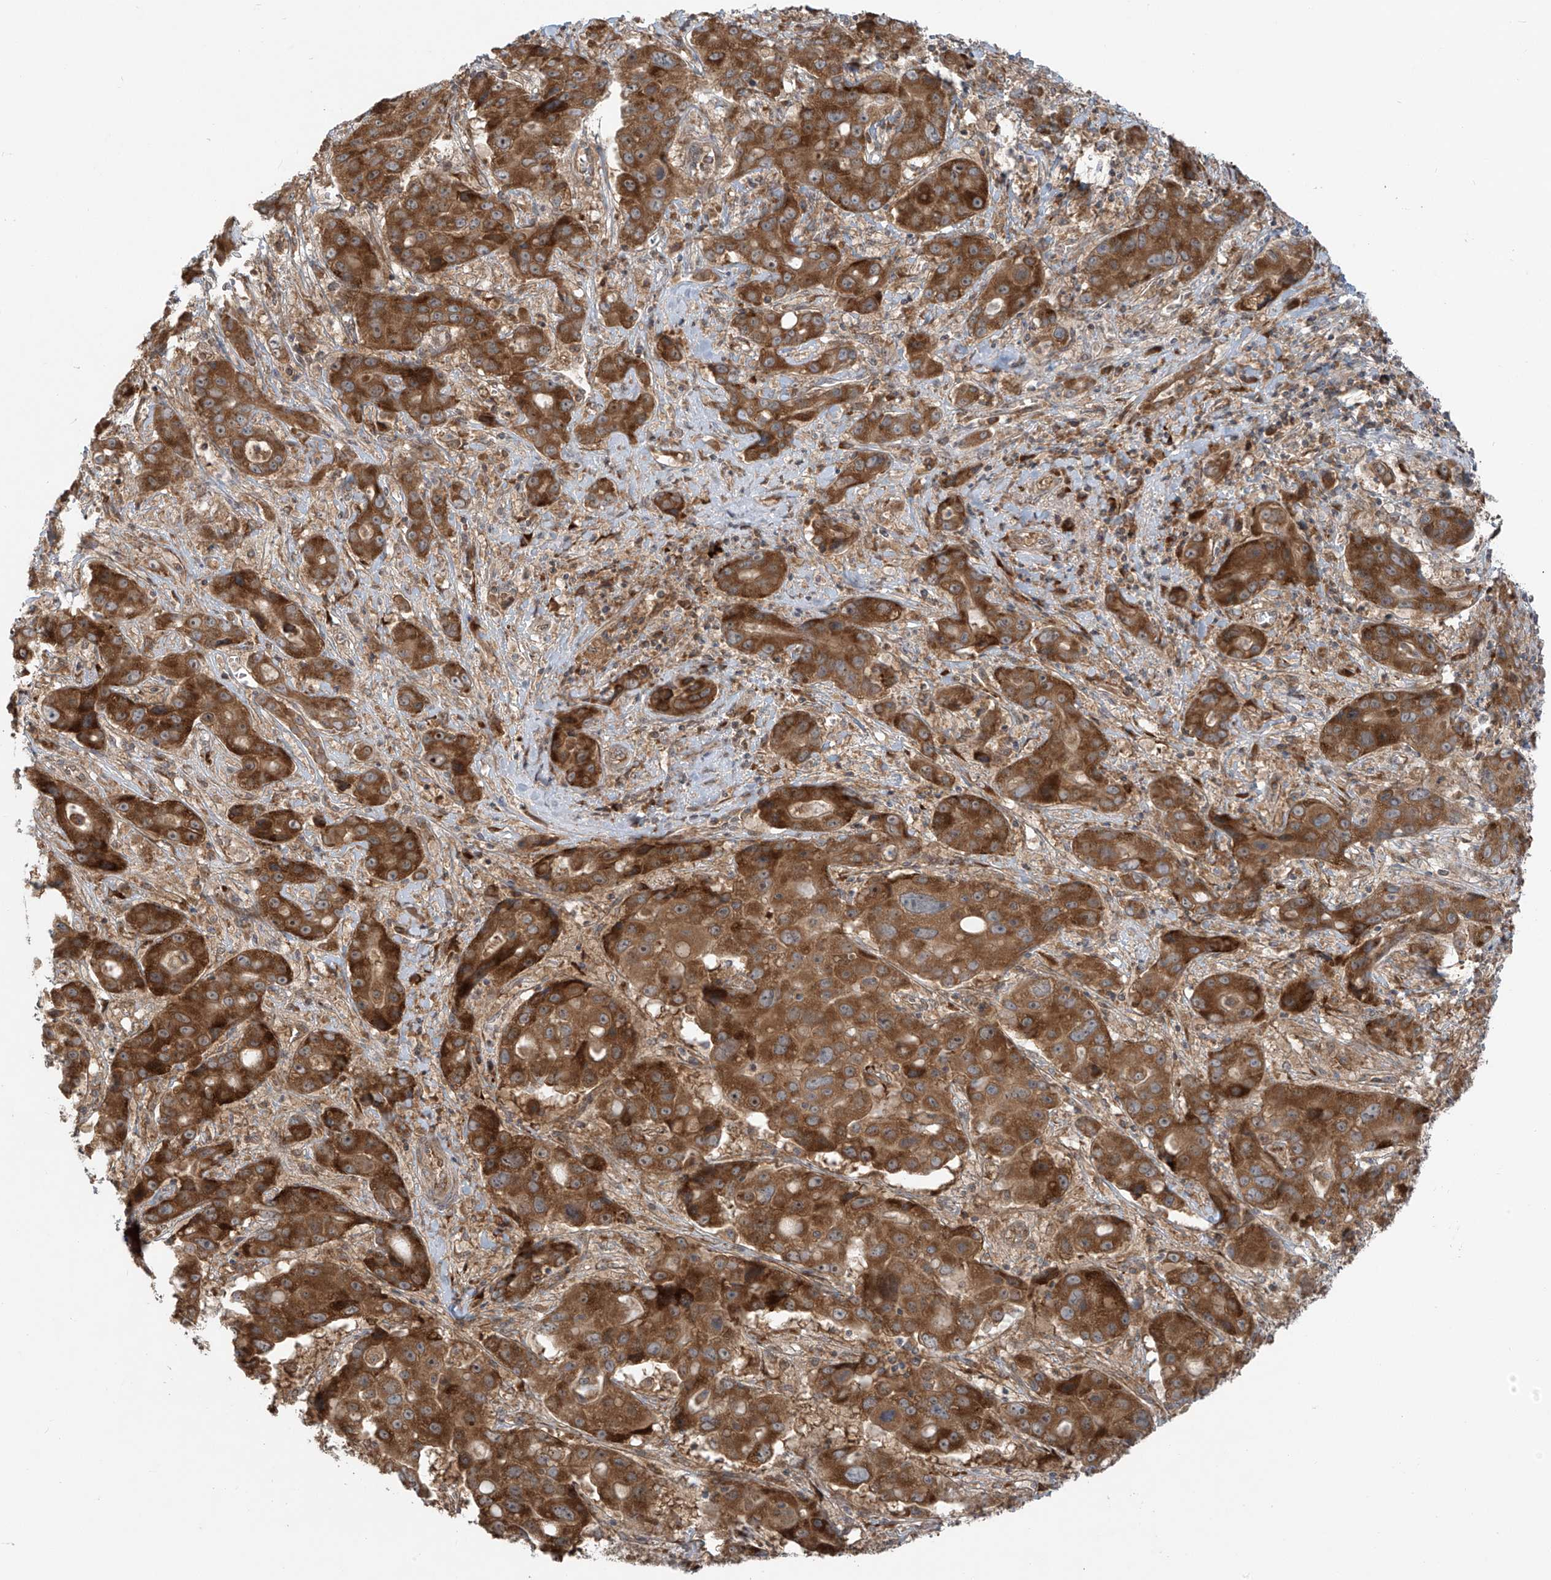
{"staining": {"intensity": "strong", "quantity": ">75%", "location": "cytoplasmic/membranous"}, "tissue": "liver cancer", "cell_type": "Tumor cells", "image_type": "cancer", "snomed": [{"axis": "morphology", "description": "Cholangiocarcinoma"}, {"axis": "topography", "description": "Liver"}], "caption": "The photomicrograph displays staining of liver cancer (cholangiocarcinoma), revealing strong cytoplasmic/membranous protein positivity (brown color) within tumor cells. The staining was performed using DAB (3,3'-diaminobenzidine) to visualize the protein expression in brown, while the nuclei were stained in blue with hematoxylin (Magnification: 20x).", "gene": "KATNIP", "patient": {"sex": "male", "age": 67}}